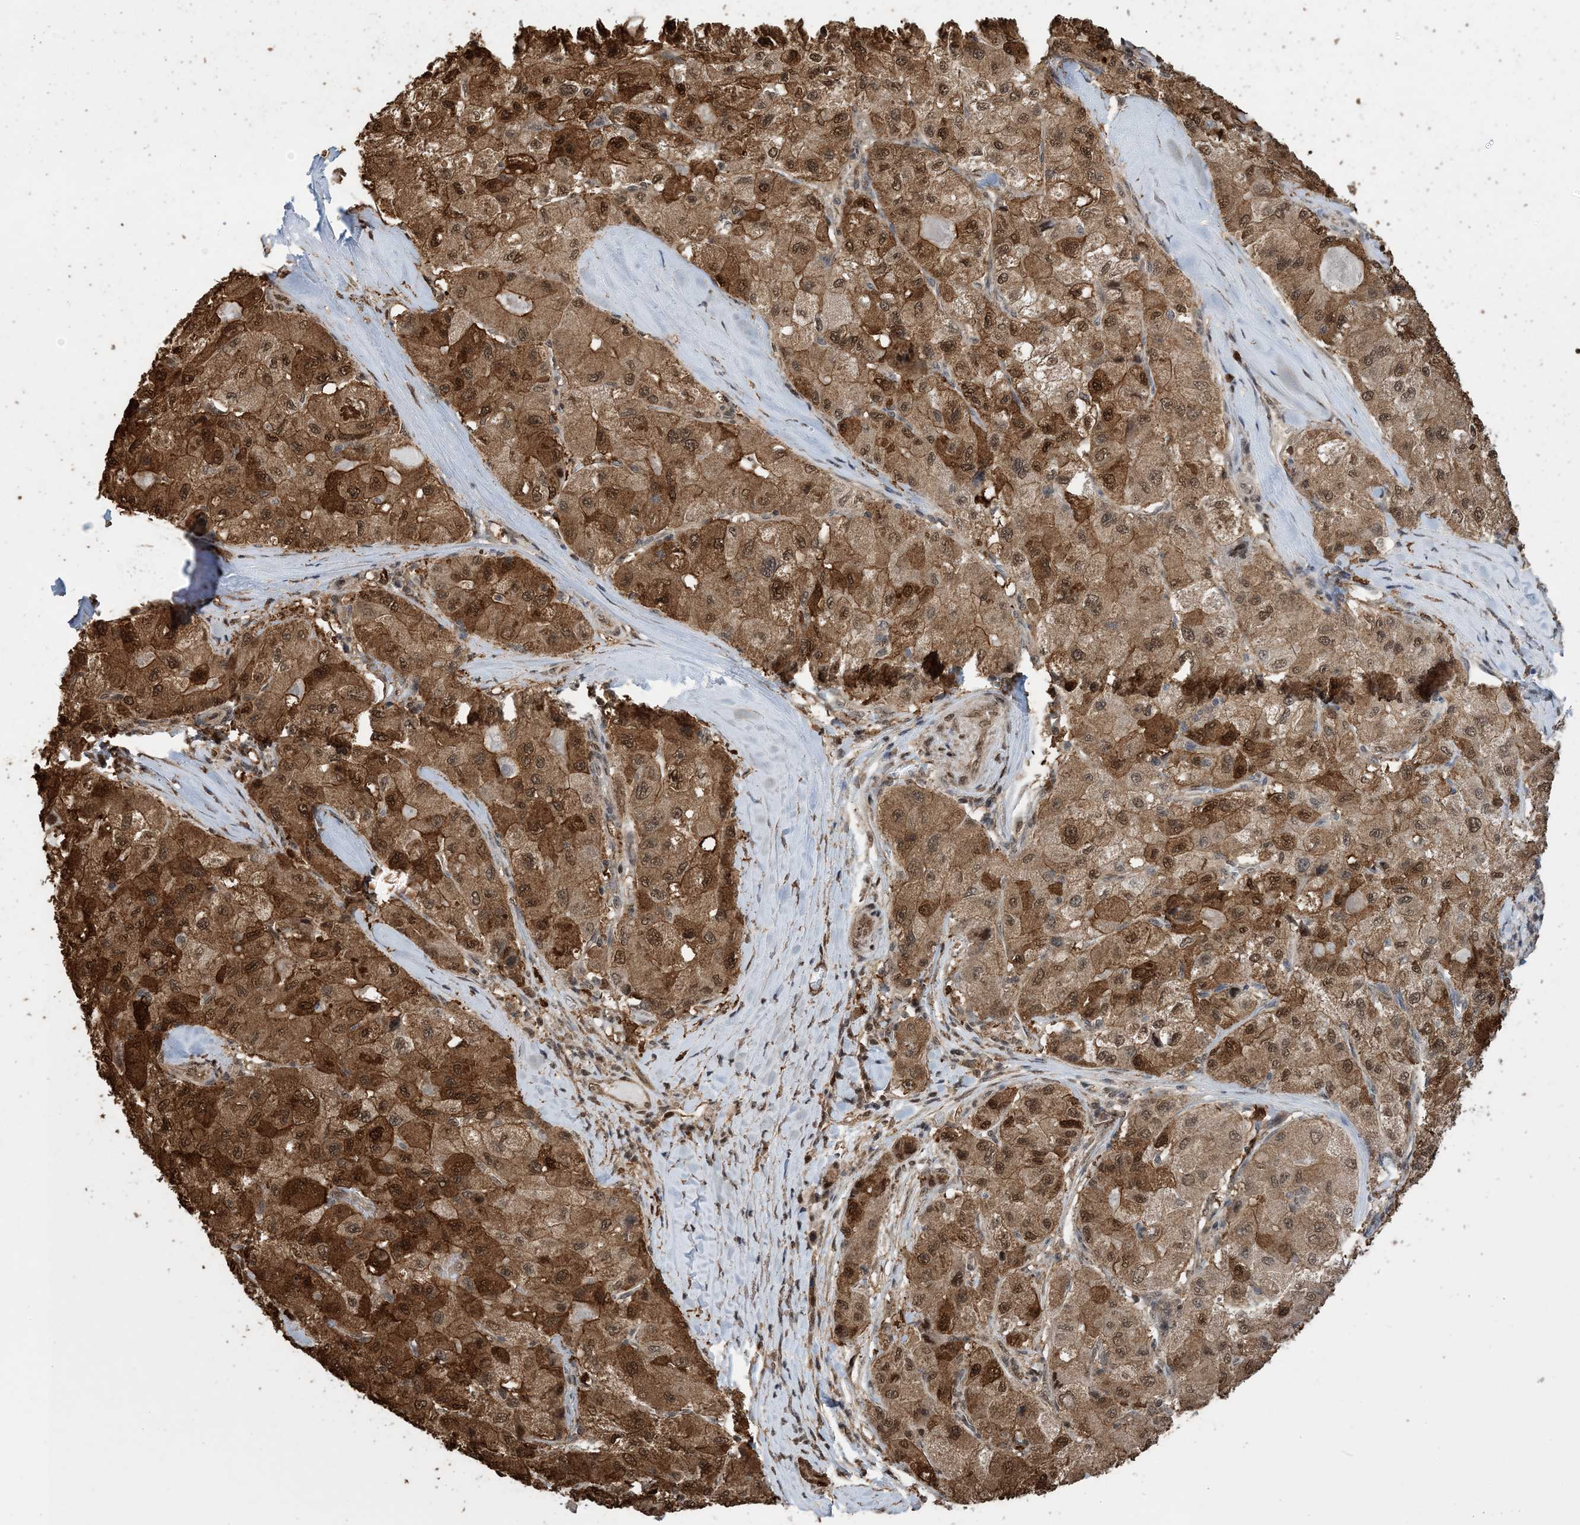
{"staining": {"intensity": "strong", "quantity": ">75%", "location": "cytoplasmic/membranous,nuclear"}, "tissue": "liver cancer", "cell_type": "Tumor cells", "image_type": "cancer", "snomed": [{"axis": "morphology", "description": "Carcinoma, Hepatocellular, NOS"}, {"axis": "topography", "description": "Liver"}], "caption": "IHC of liver cancer shows high levels of strong cytoplasmic/membranous and nuclear positivity in approximately >75% of tumor cells. The staining was performed using DAB (3,3'-diaminobenzidine), with brown indicating positive protein expression. Nuclei are stained blue with hematoxylin.", "gene": "HSPA1A", "patient": {"sex": "male", "age": 80}}